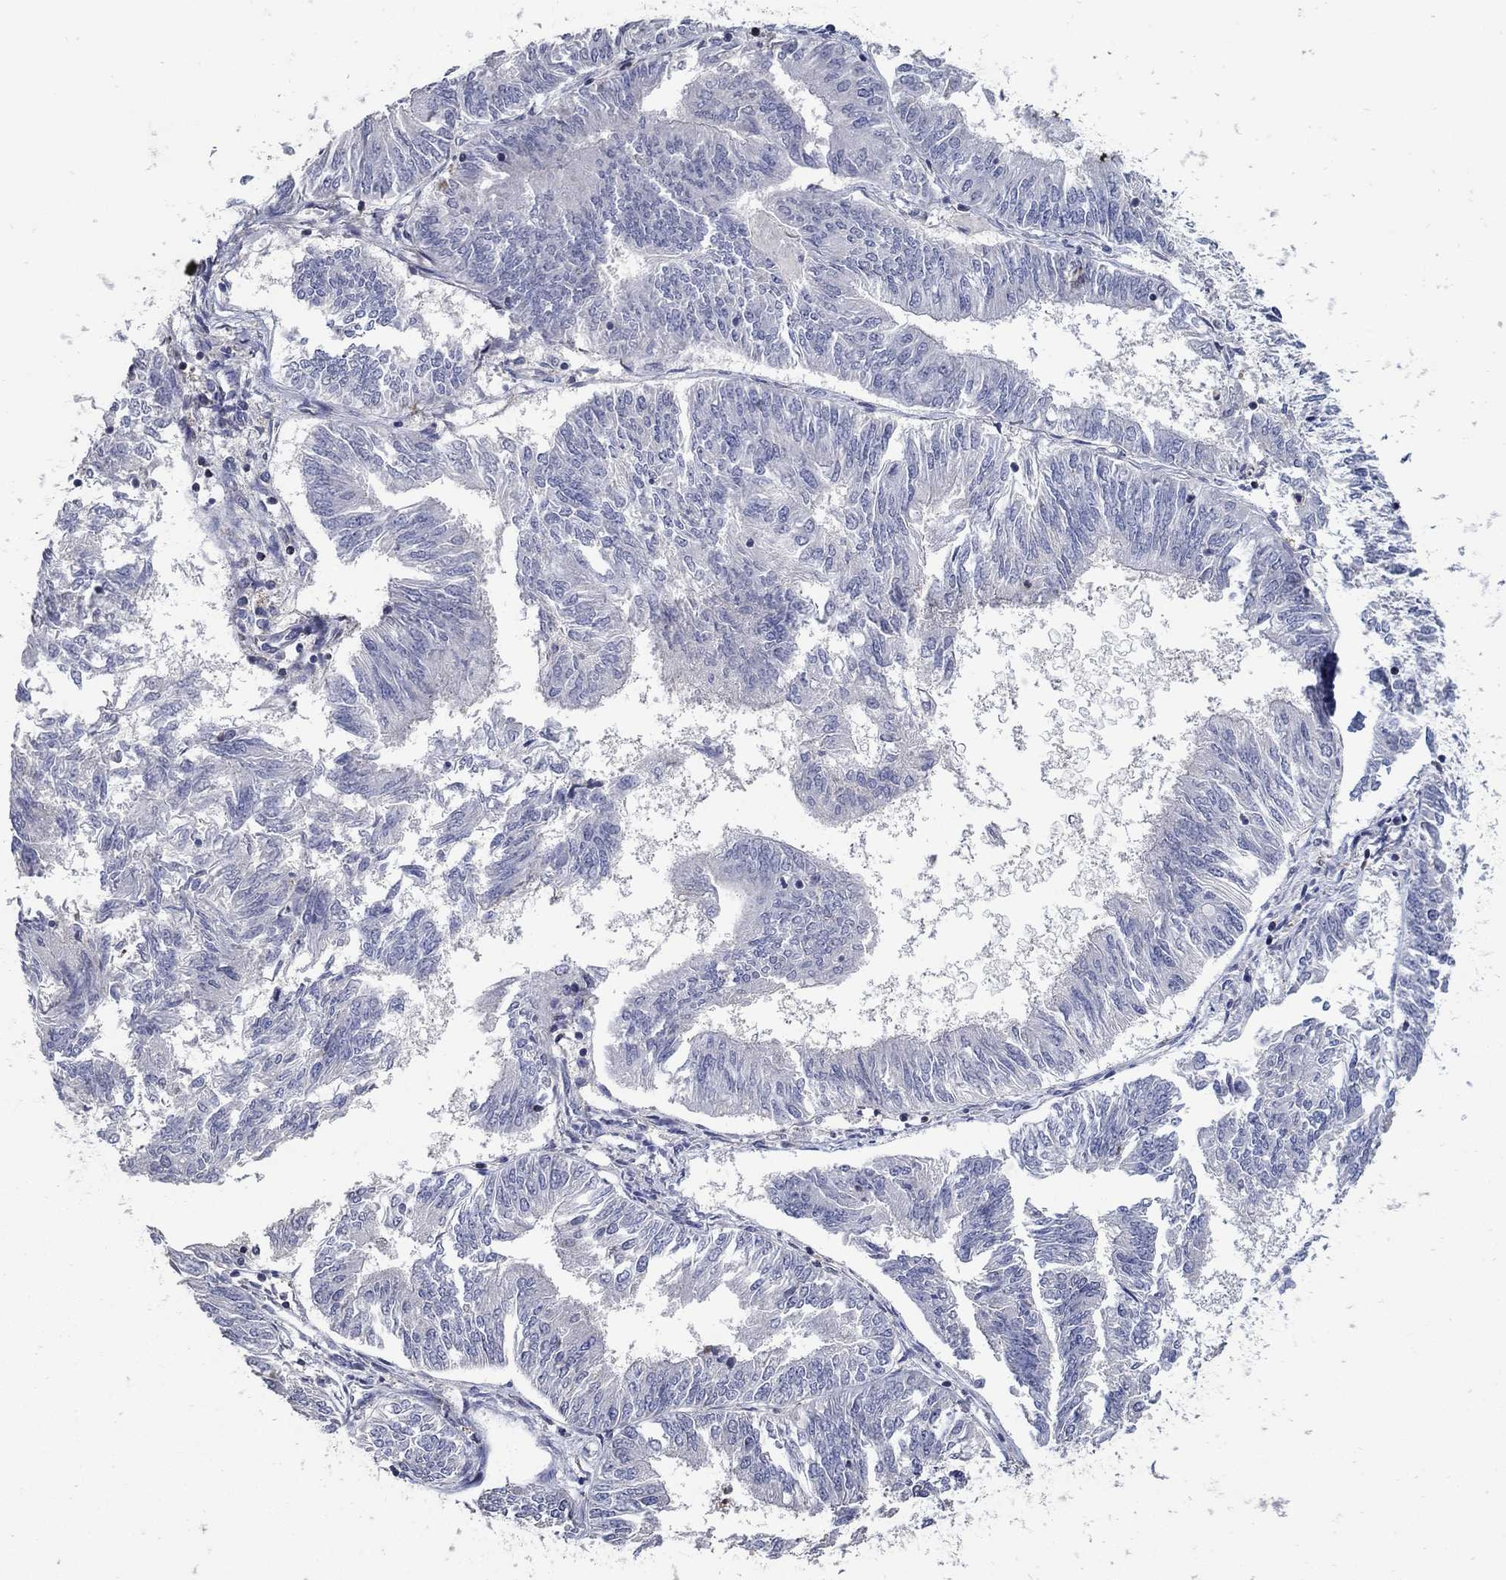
{"staining": {"intensity": "negative", "quantity": "none", "location": "none"}, "tissue": "endometrial cancer", "cell_type": "Tumor cells", "image_type": "cancer", "snomed": [{"axis": "morphology", "description": "Adenocarcinoma, NOS"}, {"axis": "topography", "description": "Endometrium"}], "caption": "This image is of endometrial cancer stained with immunohistochemistry to label a protein in brown with the nuclei are counter-stained blue. There is no positivity in tumor cells.", "gene": "HMX2", "patient": {"sex": "female", "age": 58}}